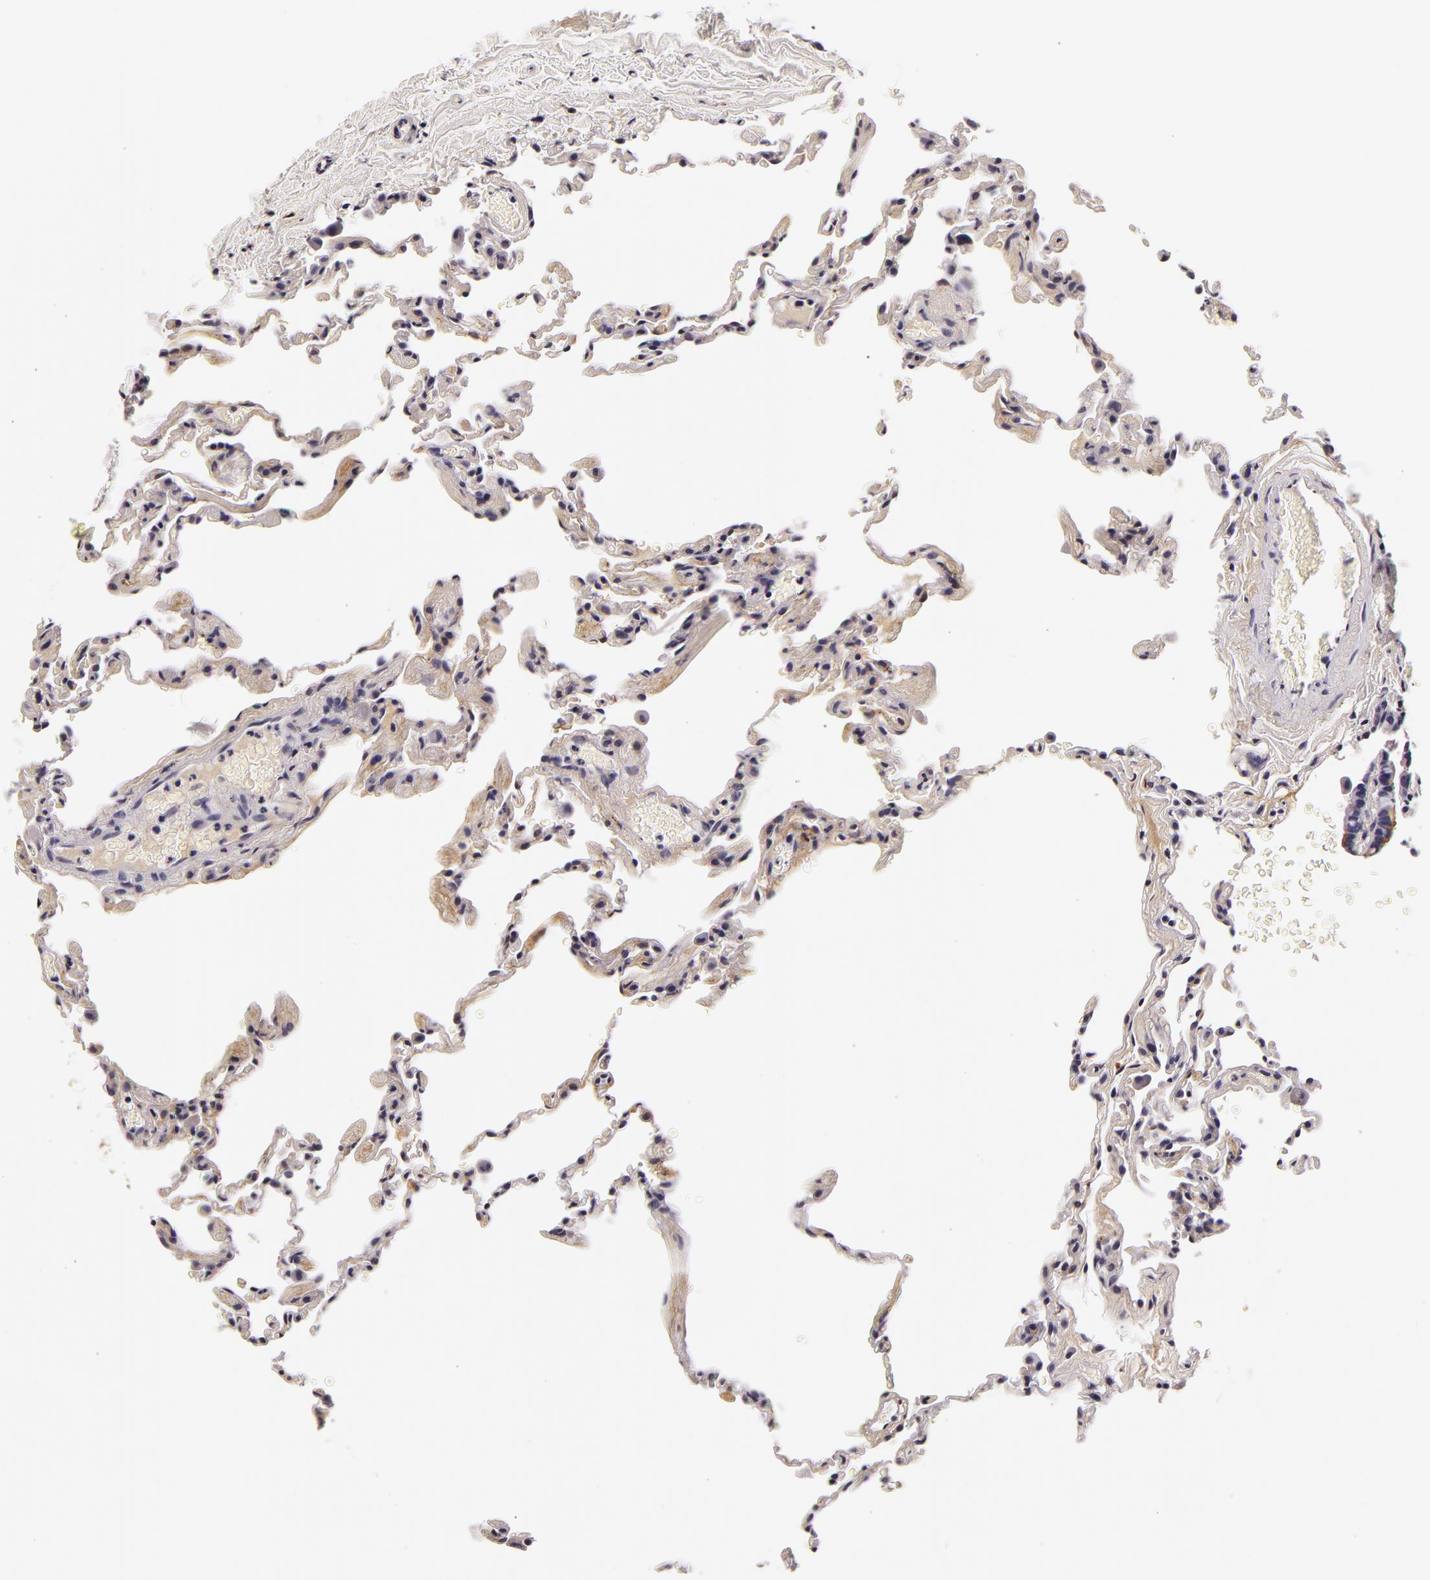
{"staining": {"intensity": "negative", "quantity": "none", "location": "none"}, "tissue": "lung", "cell_type": "Alveolar cells", "image_type": "normal", "snomed": [{"axis": "morphology", "description": "Normal tissue, NOS"}, {"axis": "topography", "description": "Lung"}], "caption": "This is a micrograph of immunohistochemistry (IHC) staining of unremarkable lung, which shows no expression in alveolar cells.", "gene": "LGALS3BP", "patient": {"sex": "female", "age": 61}}